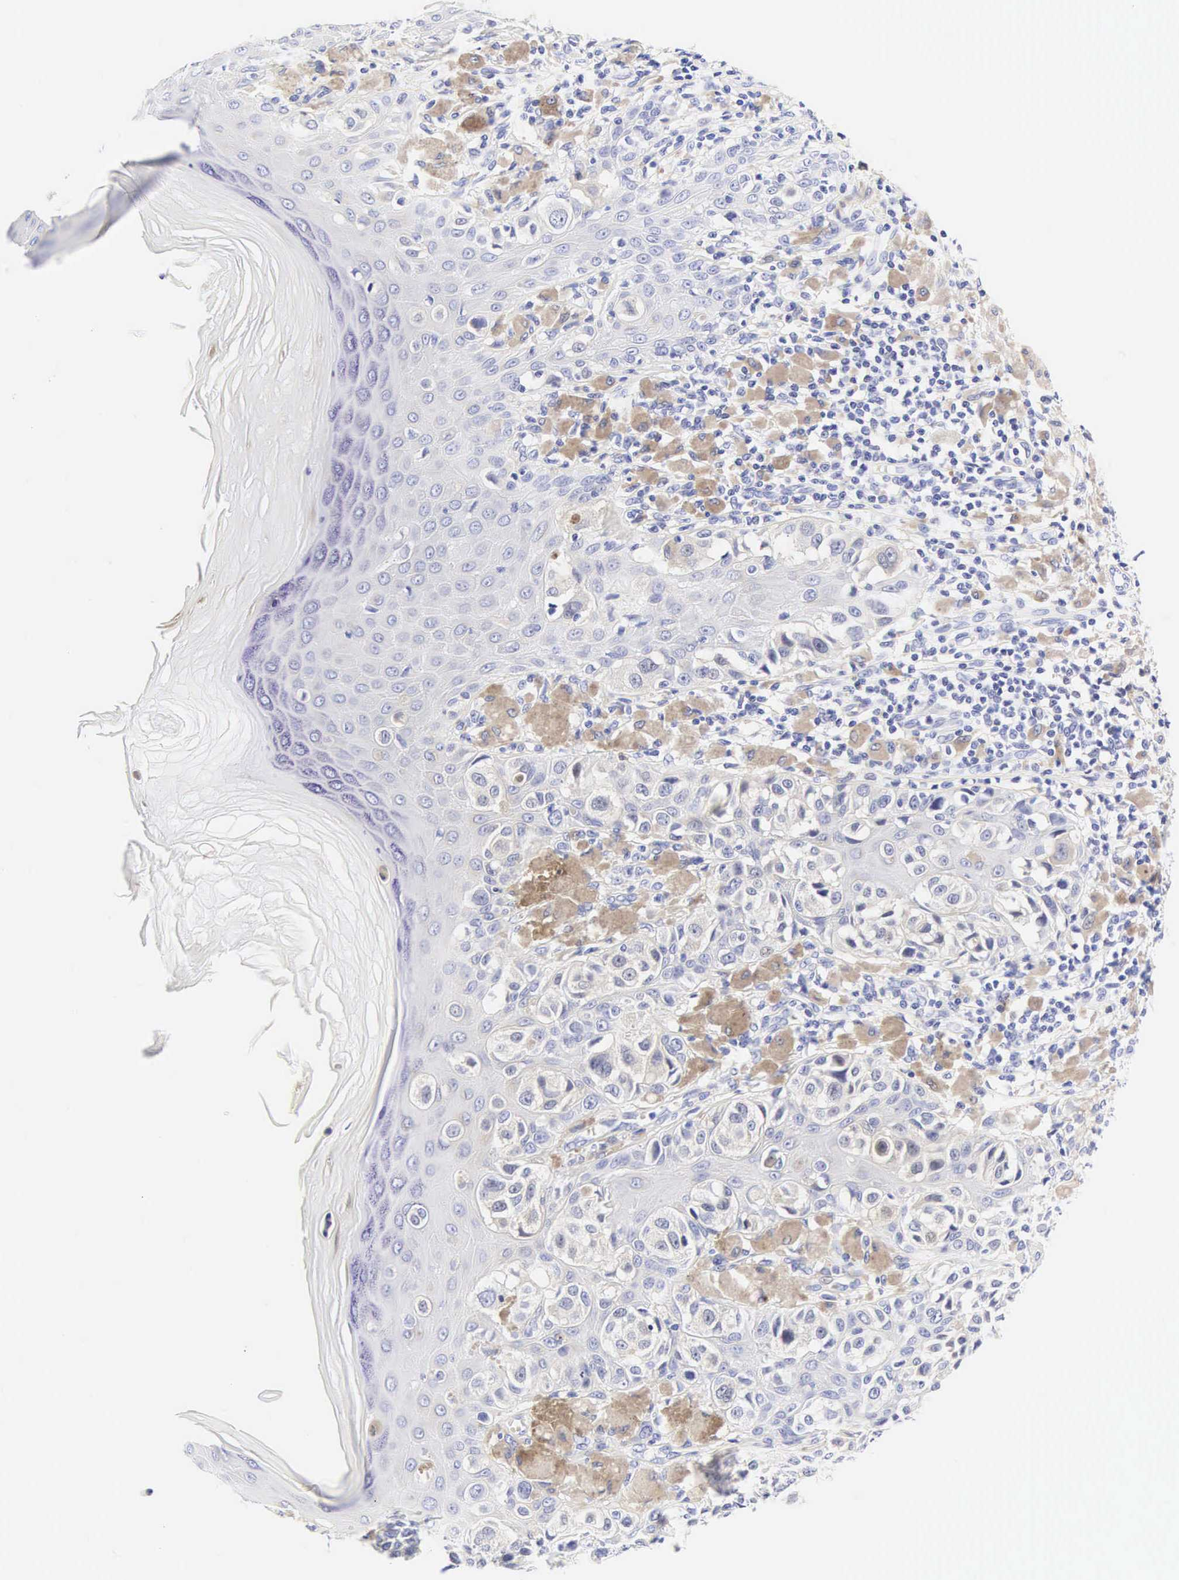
{"staining": {"intensity": "negative", "quantity": "none", "location": "none"}, "tissue": "melanoma", "cell_type": "Tumor cells", "image_type": "cancer", "snomed": [{"axis": "morphology", "description": "Malignant melanoma, NOS"}, {"axis": "topography", "description": "Skin"}], "caption": "There is no significant positivity in tumor cells of malignant melanoma.", "gene": "CNN1", "patient": {"sex": "female", "age": 55}}